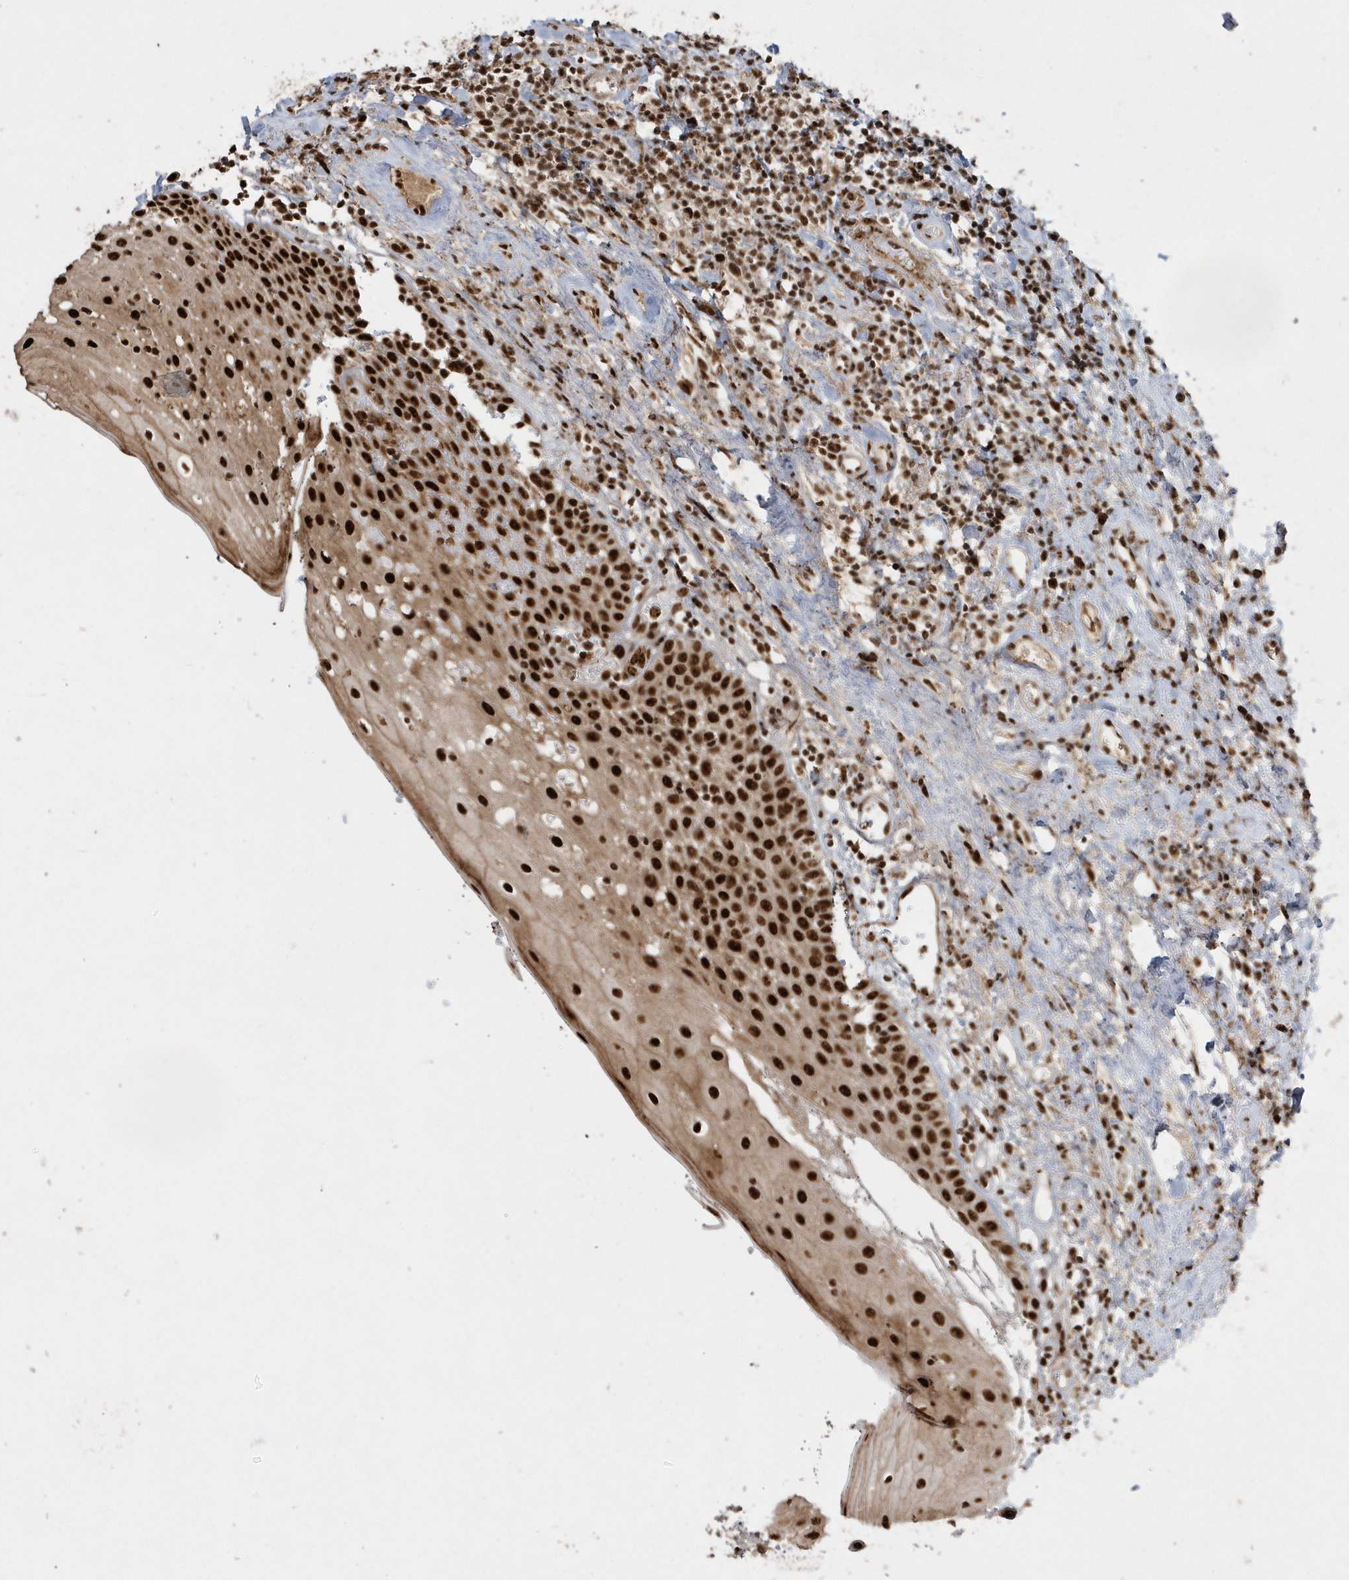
{"staining": {"intensity": "strong", "quantity": ">75%", "location": "nuclear"}, "tissue": "oral mucosa", "cell_type": "Squamous epithelial cells", "image_type": "normal", "snomed": [{"axis": "morphology", "description": "Normal tissue, NOS"}, {"axis": "topography", "description": "Oral tissue"}], "caption": "Squamous epithelial cells exhibit high levels of strong nuclear positivity in about >75% of cells in unremarkable oral mucosa.", "gene": "POLR3B", "patient": {"sex": "male", "age": 74}}